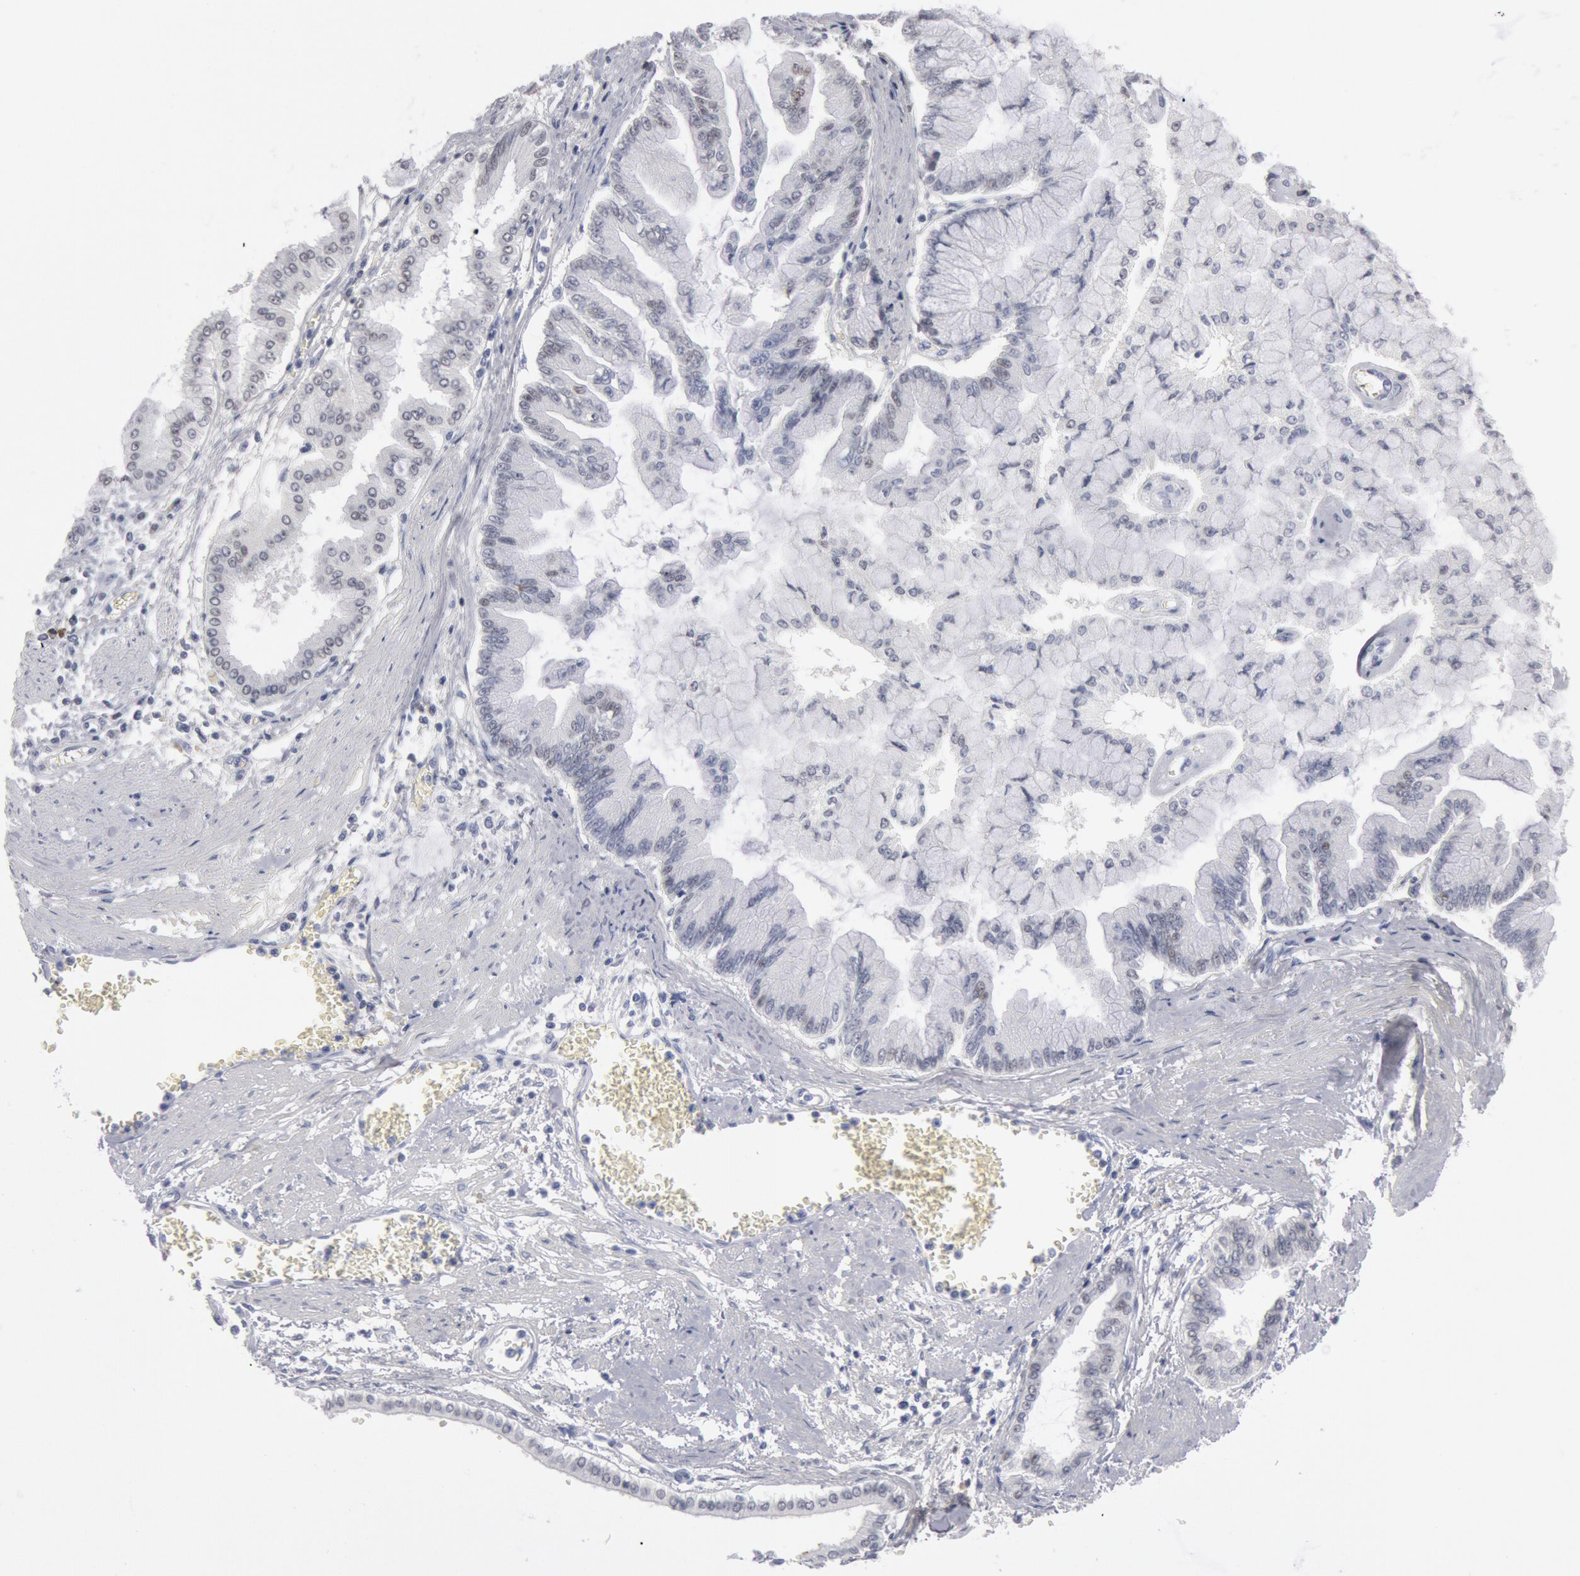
{"staining": {"intensity": "negative", "quantity": "none", "location": "none"}, "tissue": "liver cancer", "cell_type": "Tumor cells", "image_type": "cancer", "snomed": [{"axis": "morphology", "description": "Cholangiocarcinoma"}, {"axis": "topography", "description": "Liver"}], "caption": "Liver cholangiocarcinoma was stained to show a protein in brown. There is no significant staining in tumor cells.", "gene": "FOXA2", "patient": {"sex": "female", "age": 79}}